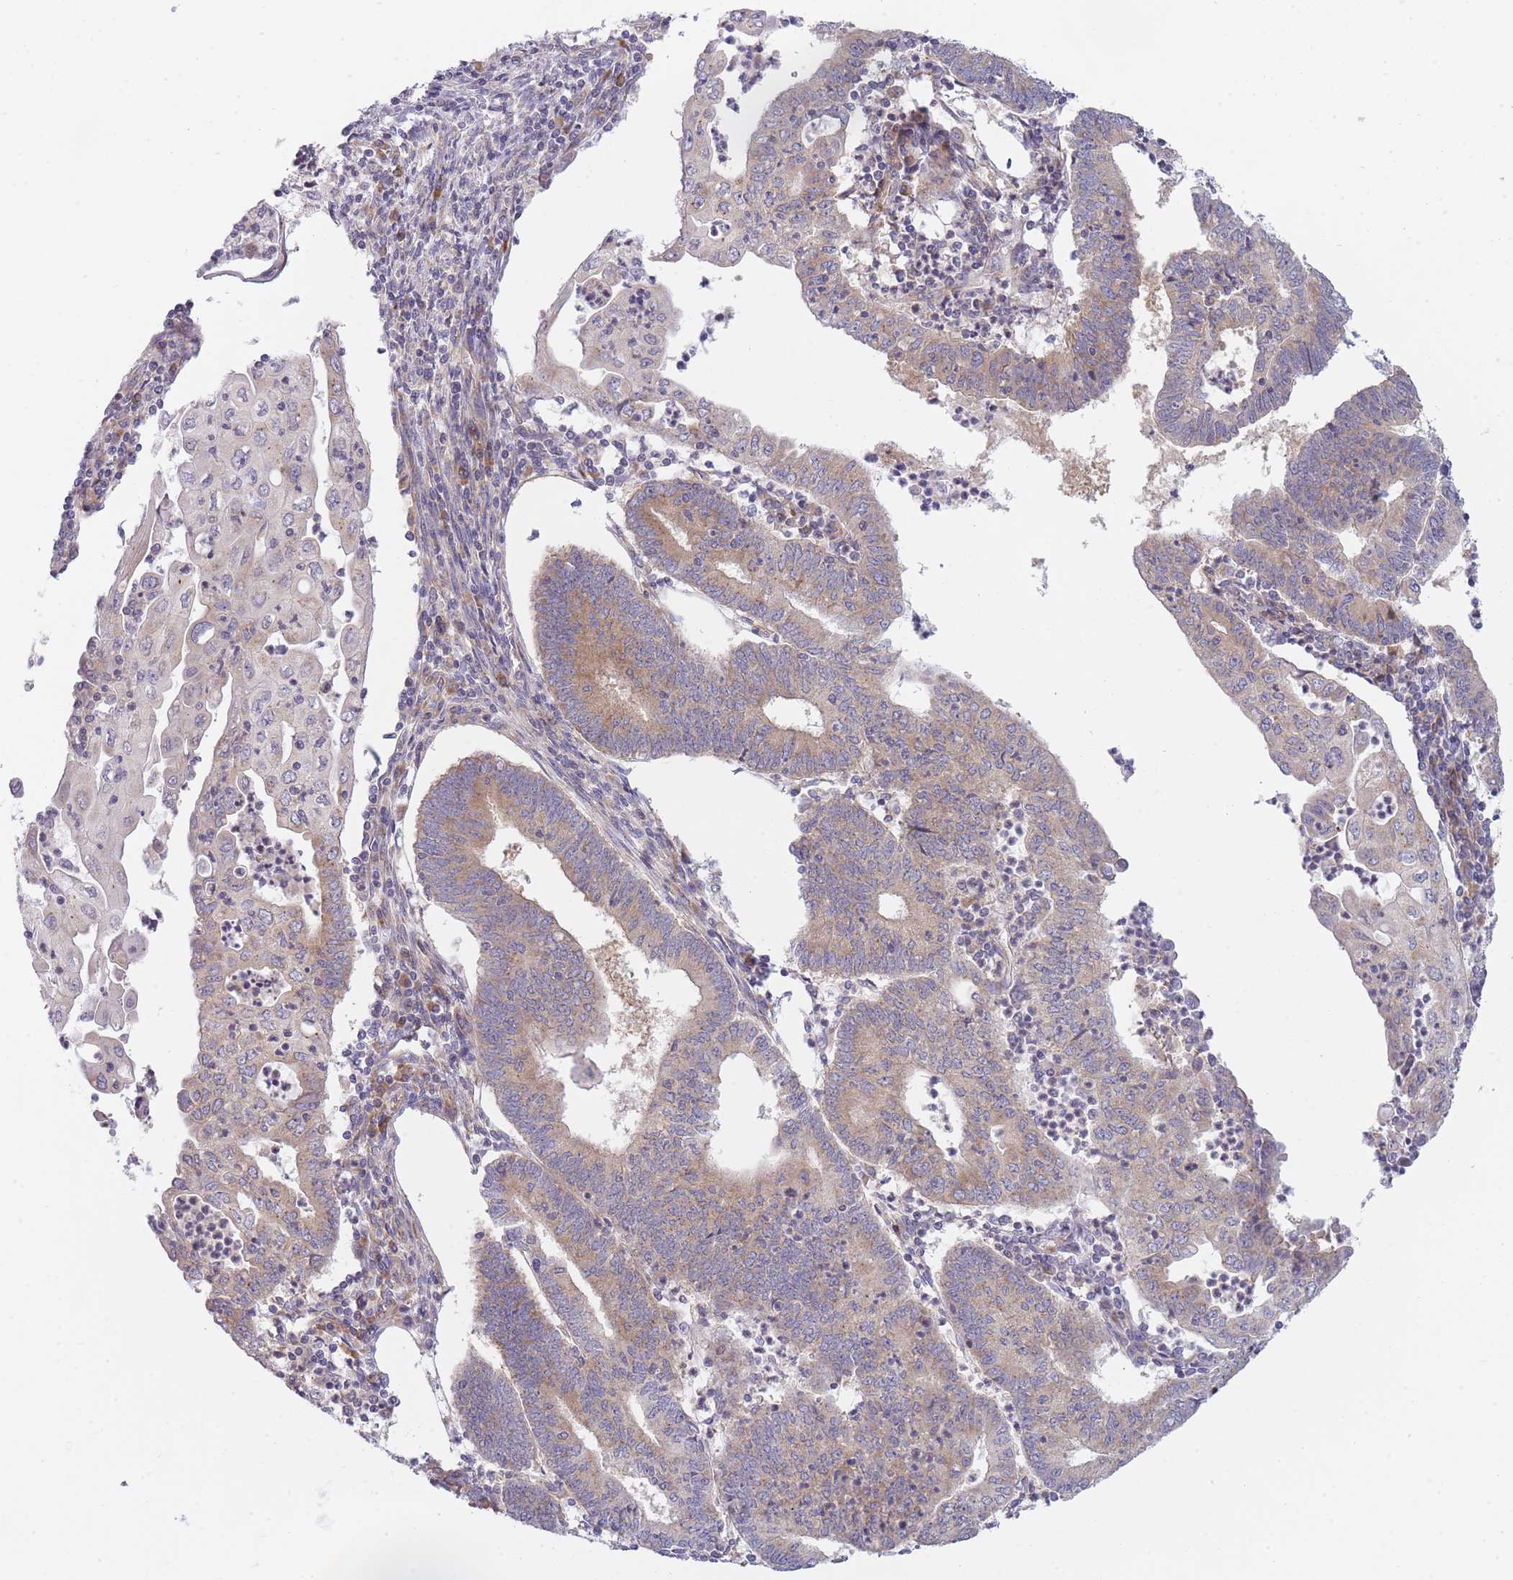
{"staining": {"intensity": "moderate", "quantity": ">75%", "location": "cytoplasmic/membranous"}, "tissue": "endometrial cancer", "cell_type": "Tumor cells", "image_type": "cancer", "snomed": [{"axis": "morphology", "description": "Adenocarcinoma, NOS"}, {"axis": "topography", "description": "Endometrium"}], "caption": "High-magnification brightfield microscopy of endometrial adenocarcinoma stained with DAB (brown) and counterstained with hematoxylin (blue). tumor cells exhibit moderate cytoplasmic/membranous staining is identified in about>75% of cells.", "gene": "OR5L2", "patient": {"sex": "female", "age": 60}}